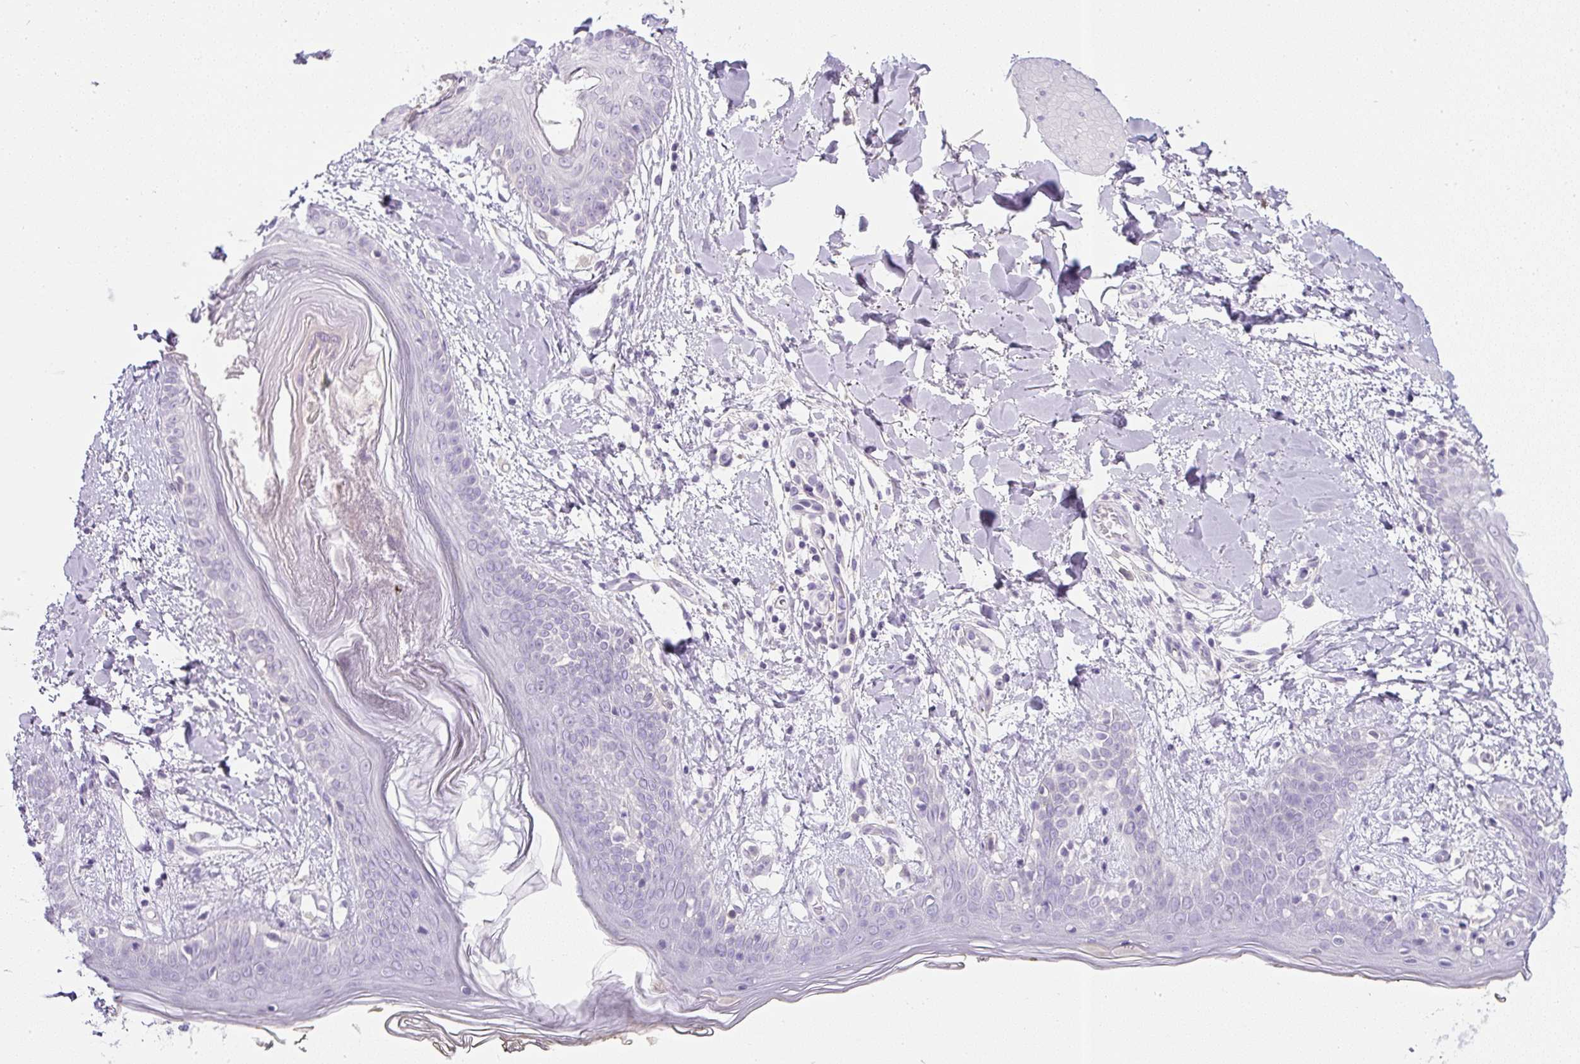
{"staining": {"intensity": "negative", "quantity": "none", "location": "none"}, "tissue": "skin", "cell_type": "Fibroblasts", "image_type": "normal", "snomed": [{"axis": "morphology", "description": "Normal tissue, NOS"}, {"axis": "topography", "description": "Skin"}], "caption": "Immunohistochemistry (IHC) of benign human skin exhibits no expression in fibroblasts.", "gene": "COL9A2", "patient": {"sex": "female", "age": 34}}